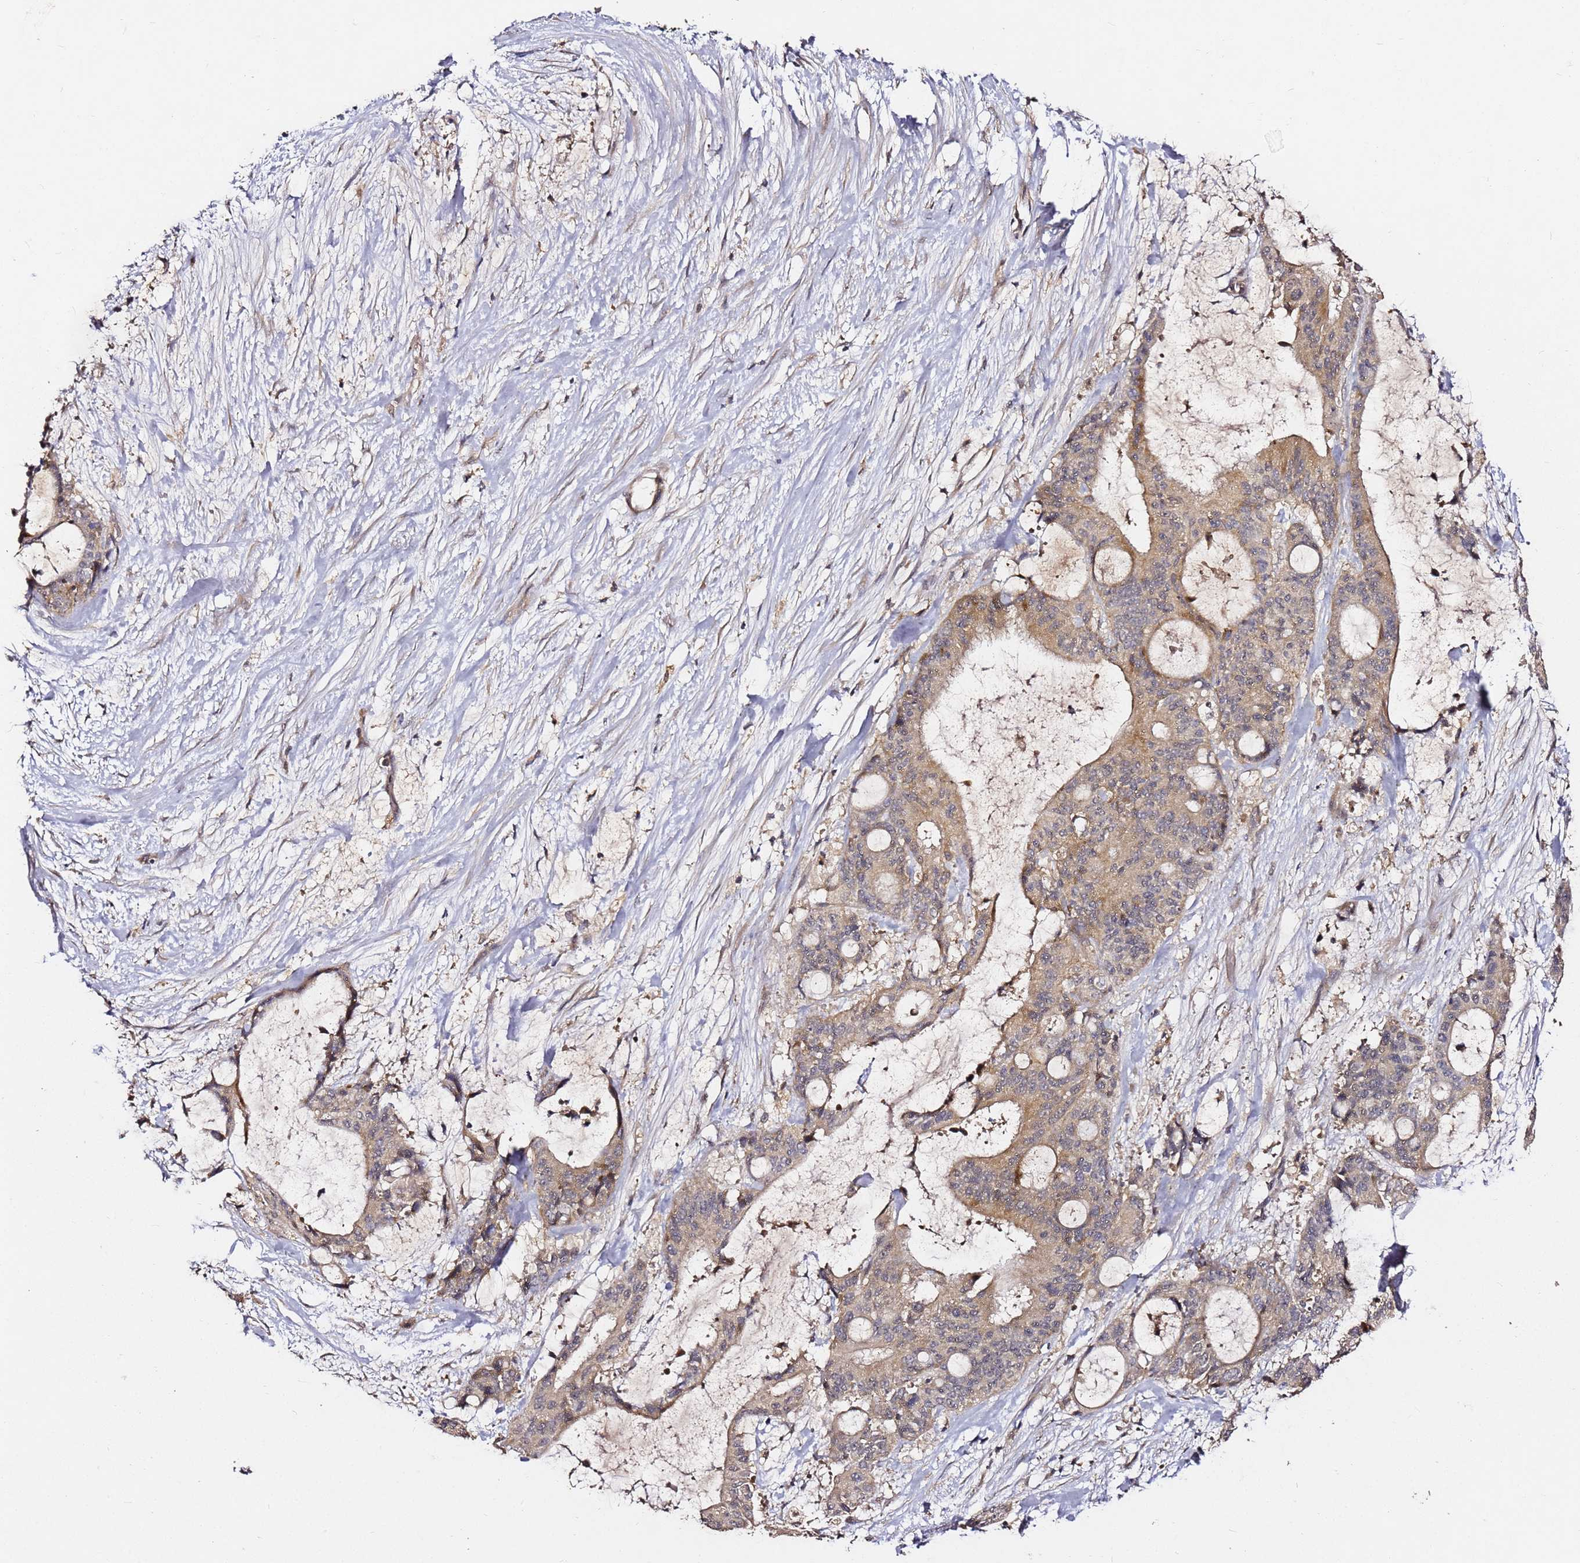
{"staining": {"intensity": "moderate", "quantity": "25%-75%", "location": "cytoplasmic/membranous"}, "tissue": "liver cancer", "cell_type": "Tumor cells", "image_type": "cancer", "snomed": [{"axis": "morphology", "description": "Normal tissue, NOS"}, {"axis": "morphology", "description": "Cholangiocarcinoma"}, {"axis": "topography", "description": "Liver"}, {"axis": "topography", "description": "Peripheral nerve tissue"}], "caption": "Liver cancer (cholangiocarcinoma) stained for a protein exhibits moderate cytoplasmic/membranous positivity in tumor cells.", "gene": "C6orf136", "patient": {"sex": "female", "age": 73}}